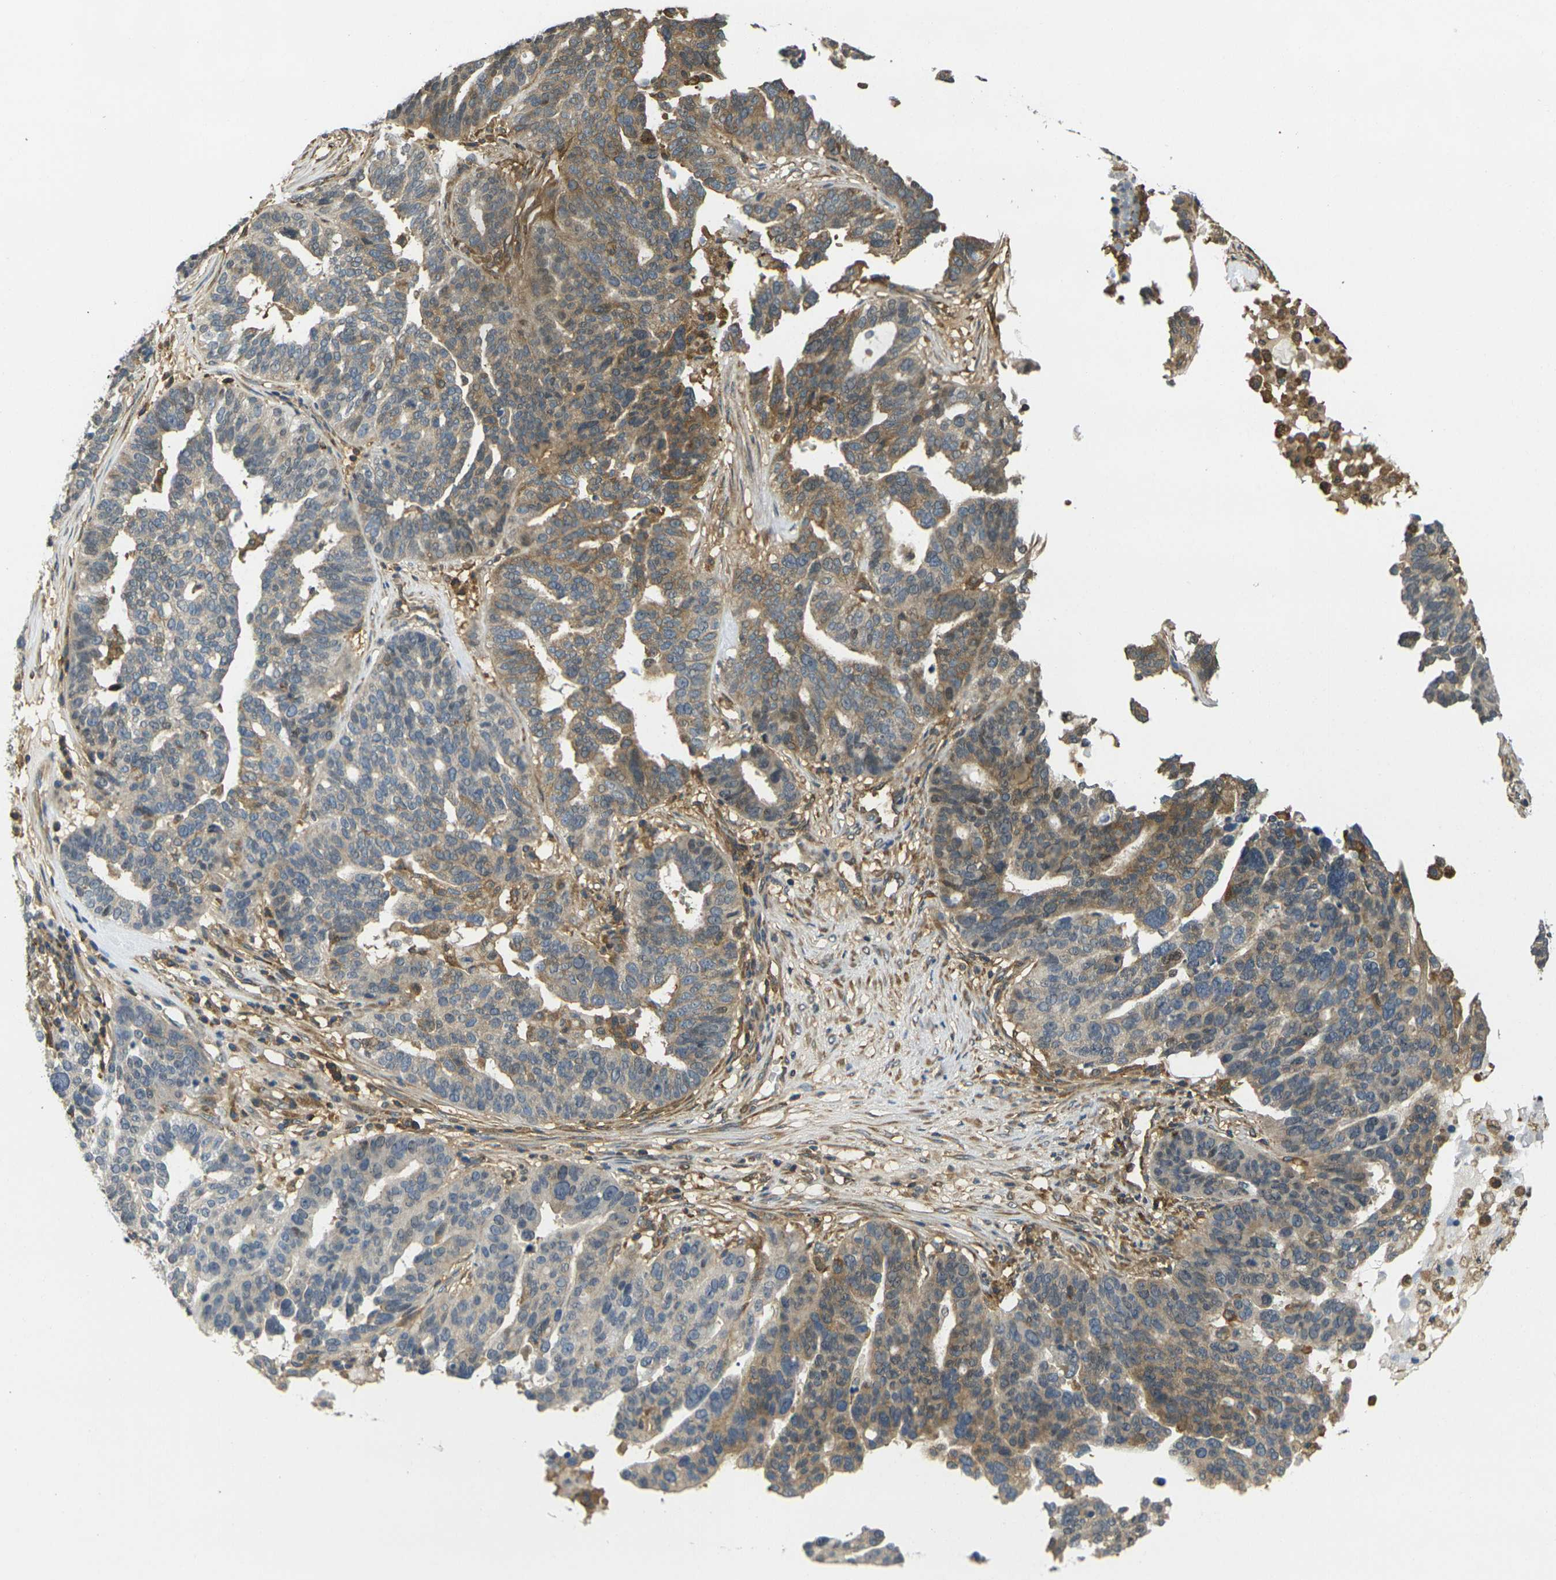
{"staining": {"intensity": "moderate", "quantity": "25%-75%", "location": "cytoplasmic/membranous"}, "tissue": "ovarian cancer", "cell_type": "Tumor cells", "image_type": "cancer", "snomed": [{"axis": "morphology", "description": "Cystadenocarcinoma, serous, NOS"}, {"axis": "topography", "description": "Ovary"}], "caption": "Serous cystadenocarcinoma (ovarian) stained with immunohistochemistry demonstrates moderate cytoplasmic/membranous expression in approximately 25%-75% of tumor cells.", "gene": "CAST", "patient": {"sex": "female", "age": 59}}